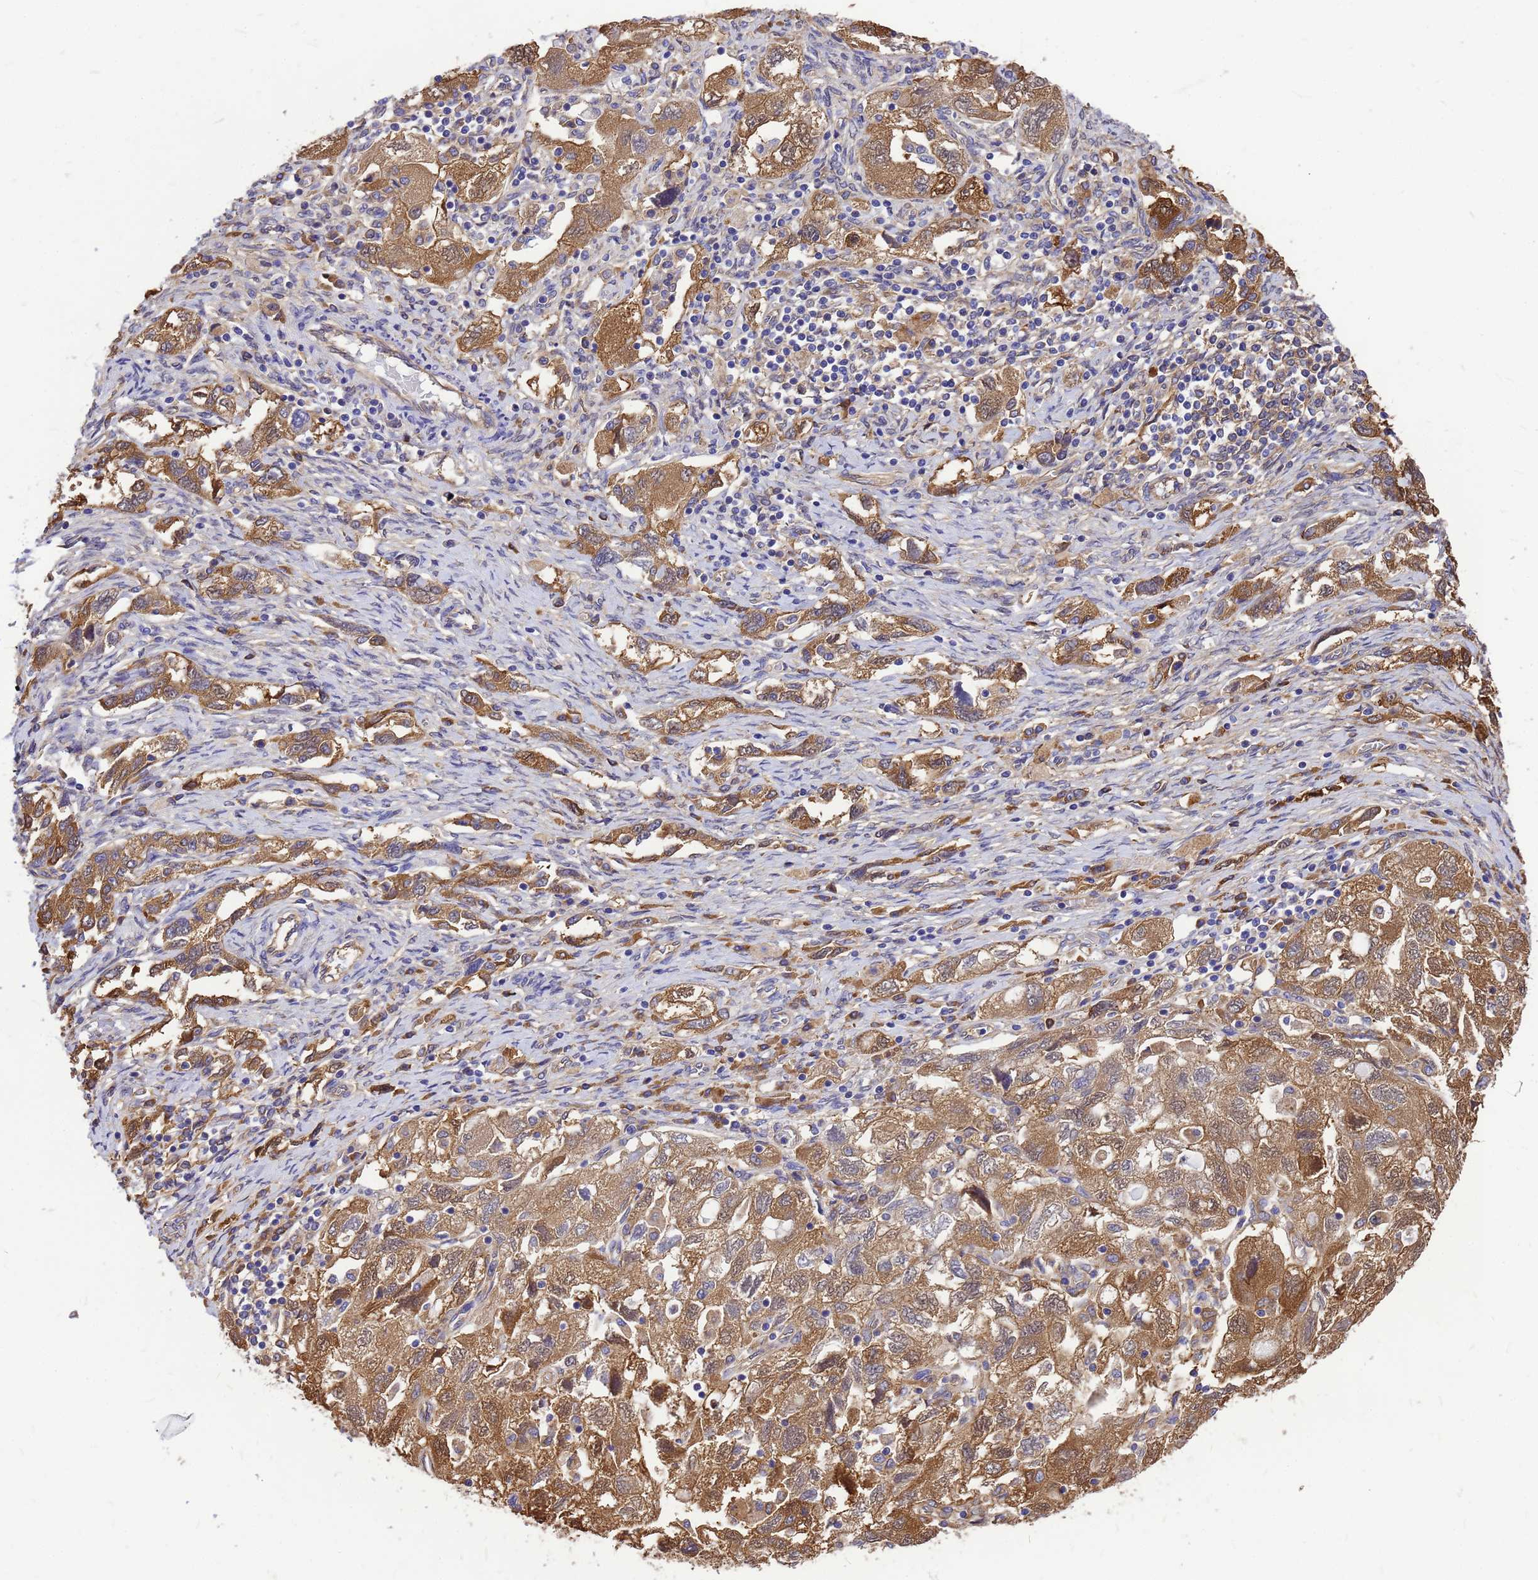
{"staining": {"intensity": "moderate", "quantity": ">75%", "location": "cytoplasmic/membranous"}, "tissue": "ovarian cancer", "cell_type": "Tumor cells", "image_type": "cancer", "snomed": [{"axis": "morphology", "description": "Carcinoma, NOS"}, {"axis": "morphology", "description": "Cystadenocarcinoma, serous, NOS"}, {"axis": "topography", "description": "Ovary"}], "caption": "Protein expression analysis of ovarian cancer reveals moderate cytoplasmic/membranous positivity in about >75% of tumor cells.", "gene": "GID4", "patient": {"sex": "female", "age": 69}}